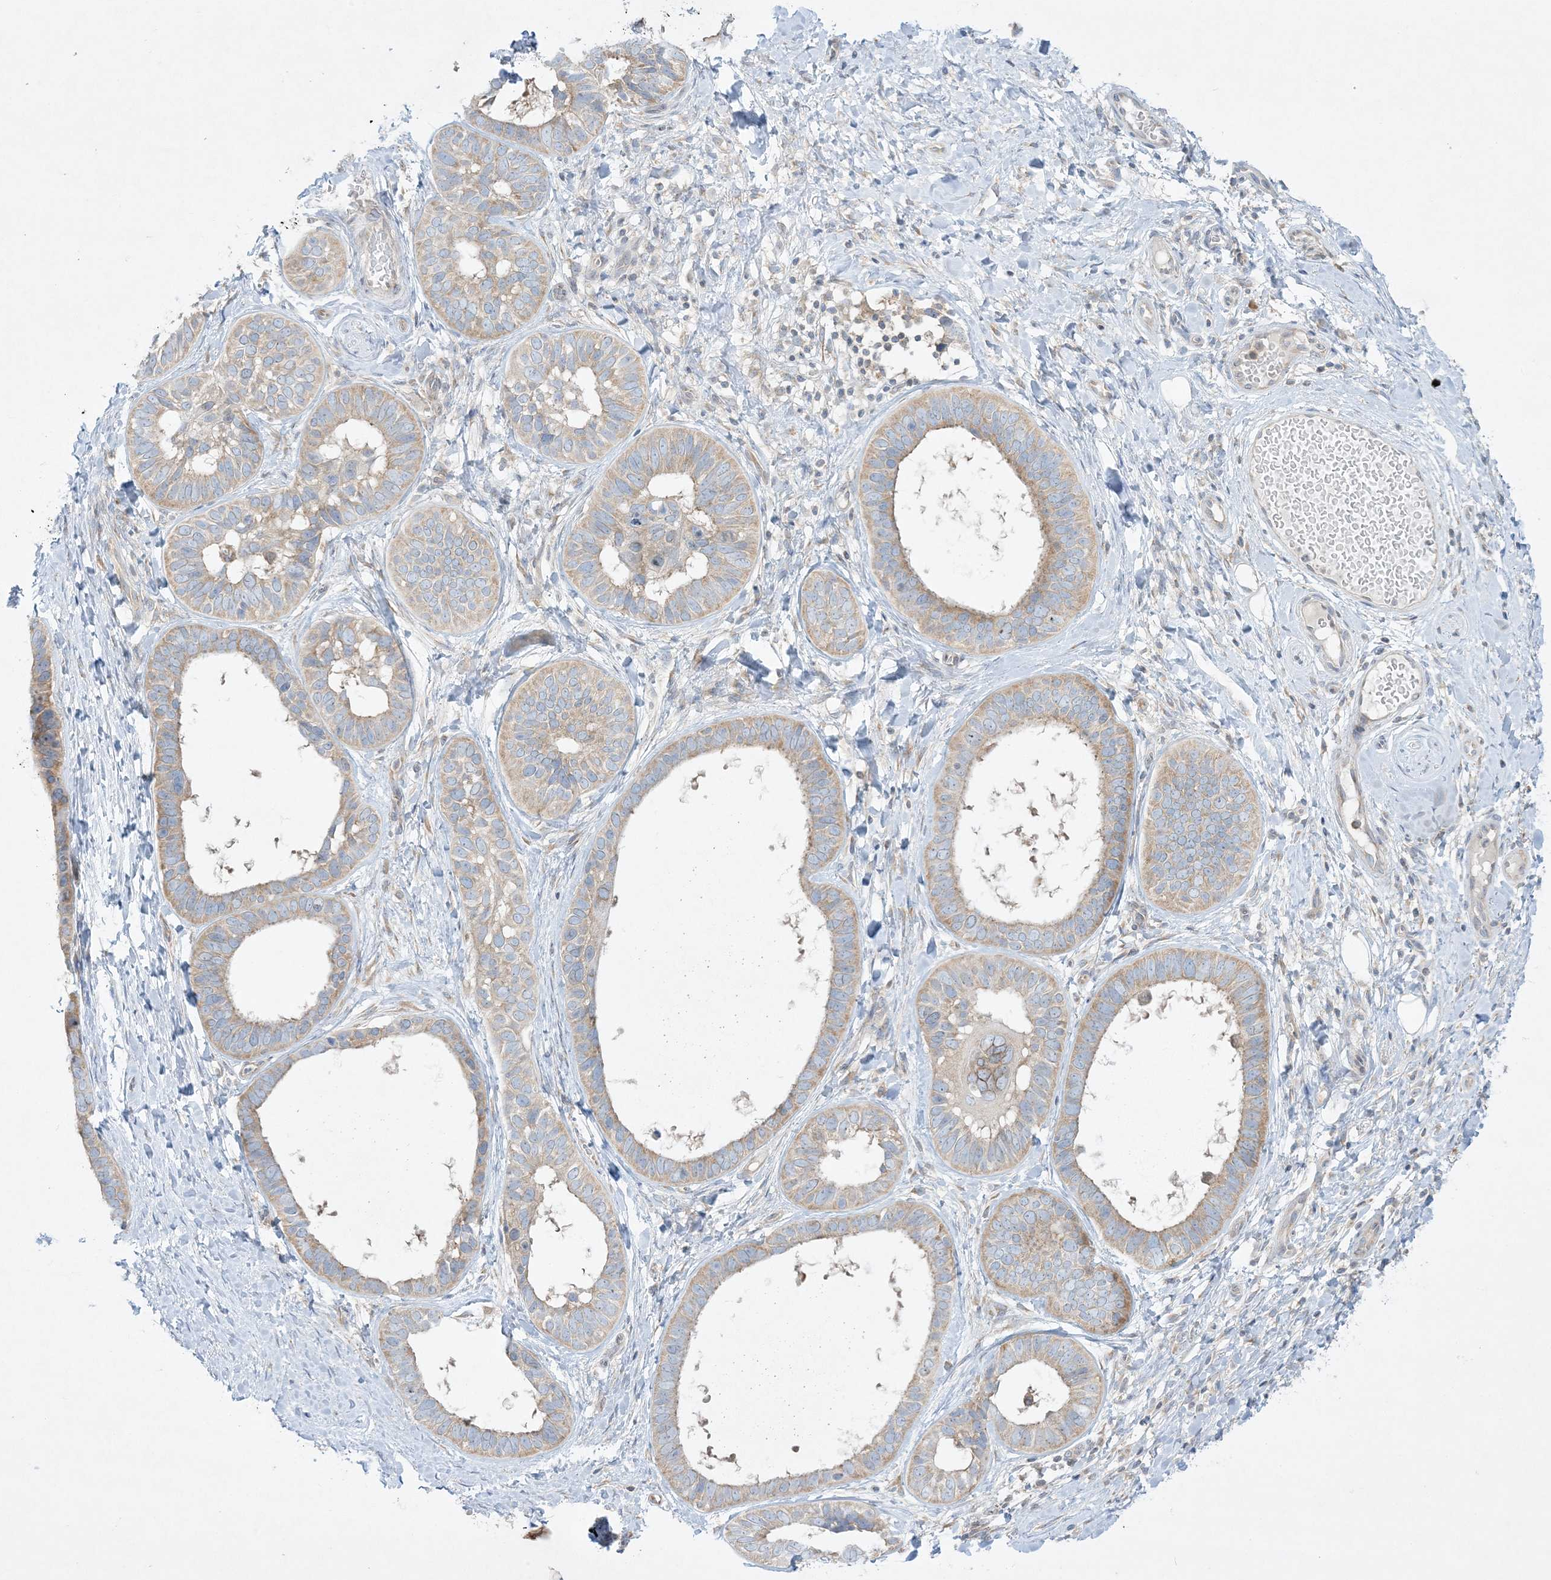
{"staining": {"intensity": "moderate", "quantity": ">75%", "location": "cytoplasmic/membranous"}, "tissue": "skin cancer", "cell_type": "Tumor cells", "image_type": "cancer", "snomed": [{"axis": "morphology", "description": "Basal cell carcinoma"}, {"axis": "topography", "description": "Skin"}], "caption": "Immunohistochemistry (DAB) staining of skin cancer demonstrates moderate cytoplasmic/membranous protein staining in approximately >75% of tumor cells.", "gene": "RPP40", "patient": {"sex": "male", "age": 62}}